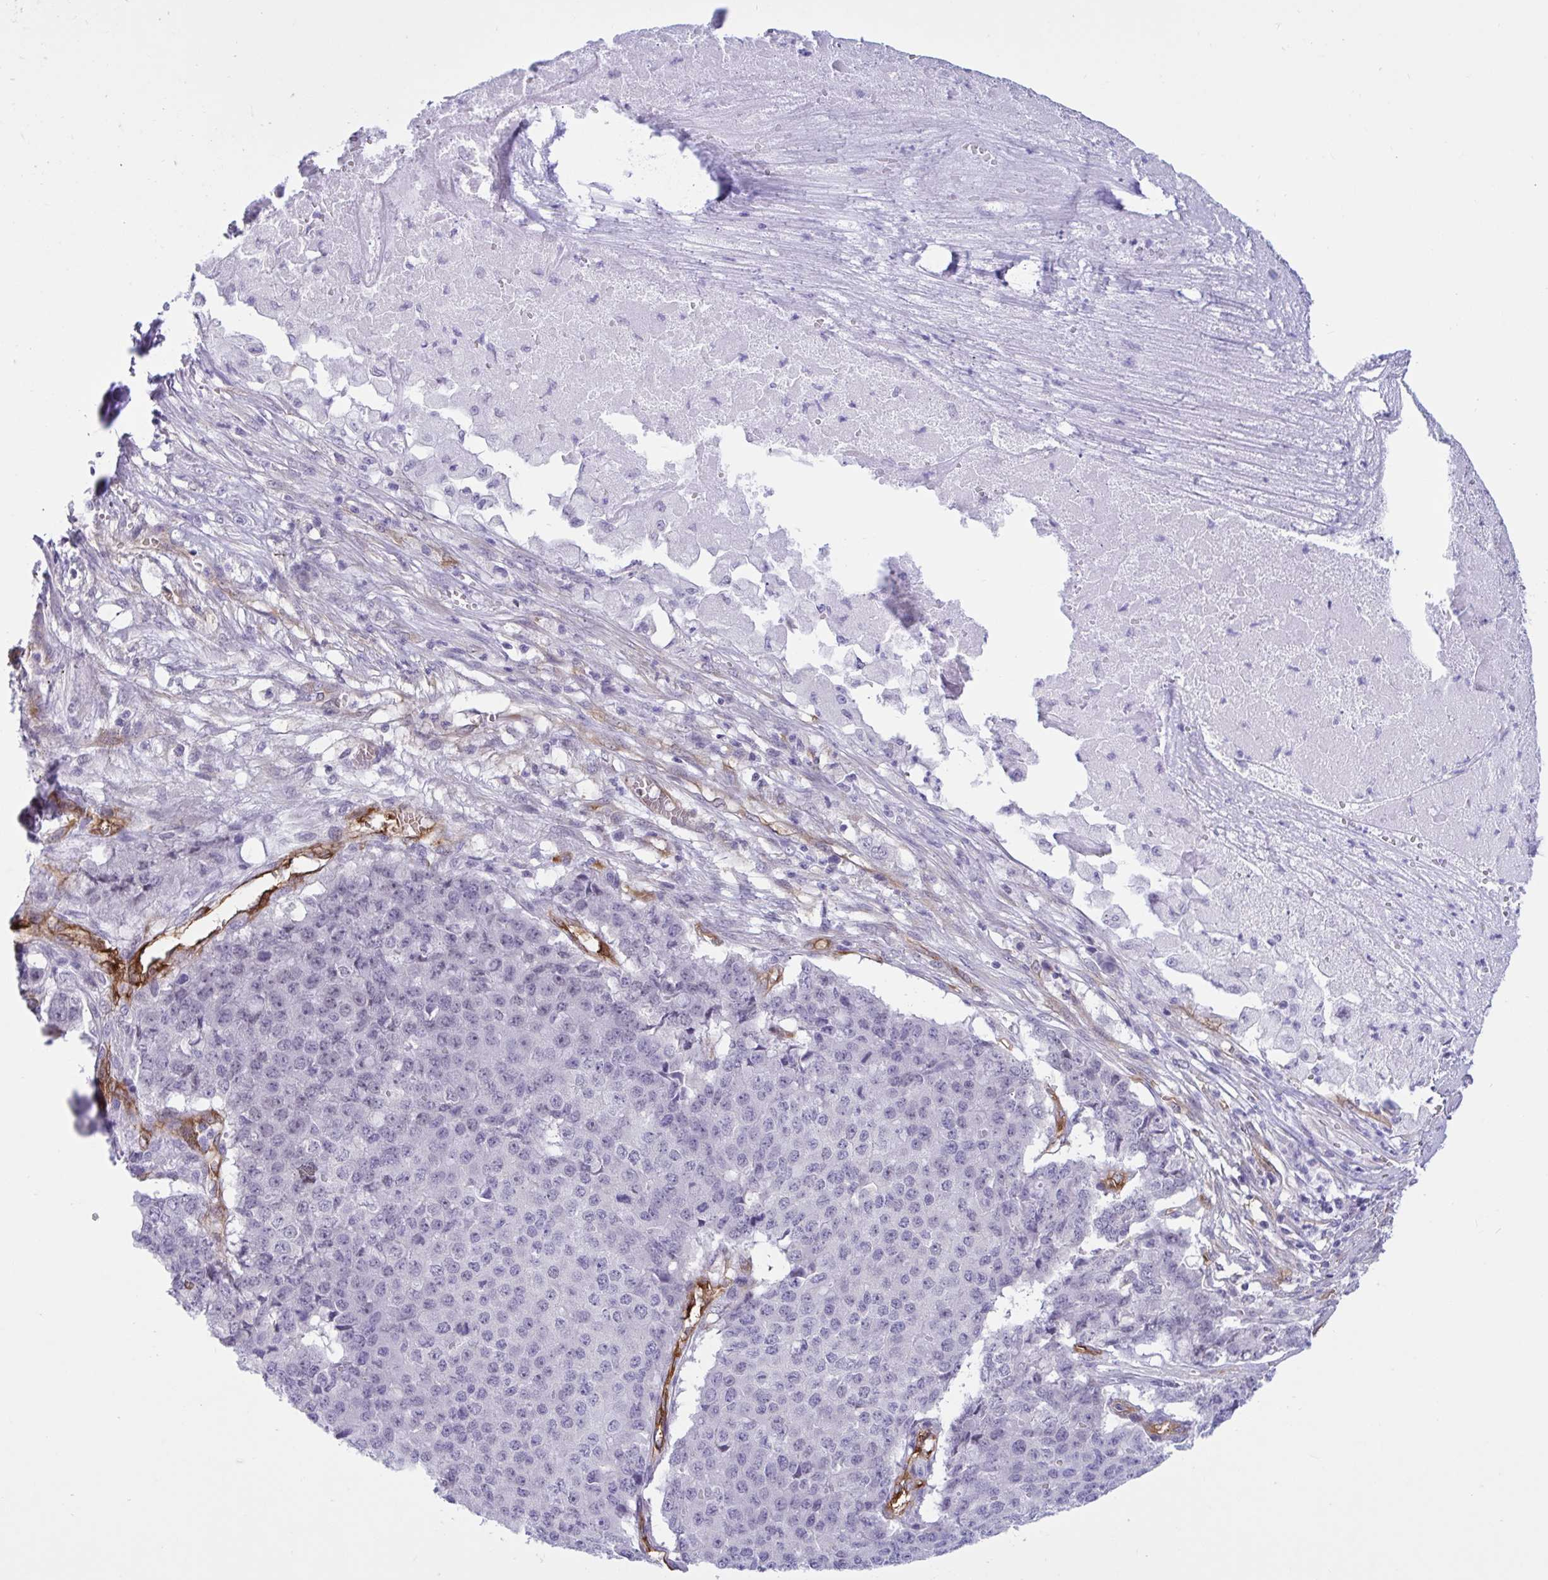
{"staining": {"intensity": "negative", "quantity": "none", "location": "none"}, "tissue": "pancreatic cancer", "cell_type": "Tumor cells", "image_type": "cancer", "snomed": [{"axis": "morphology", "description": "Adenocarcinoma, NOS"}, {"axis": "topography", "description": "Pancreas"}], "caption": "Immunohistochemistry micrograph of neoplastic tissue: human pancreatic adenocarcinoma stained with DAB demonstrates no significant protein staining in tumor cells.", "gene": "EML1", "patient": {"sex": "male", "age": 50}}